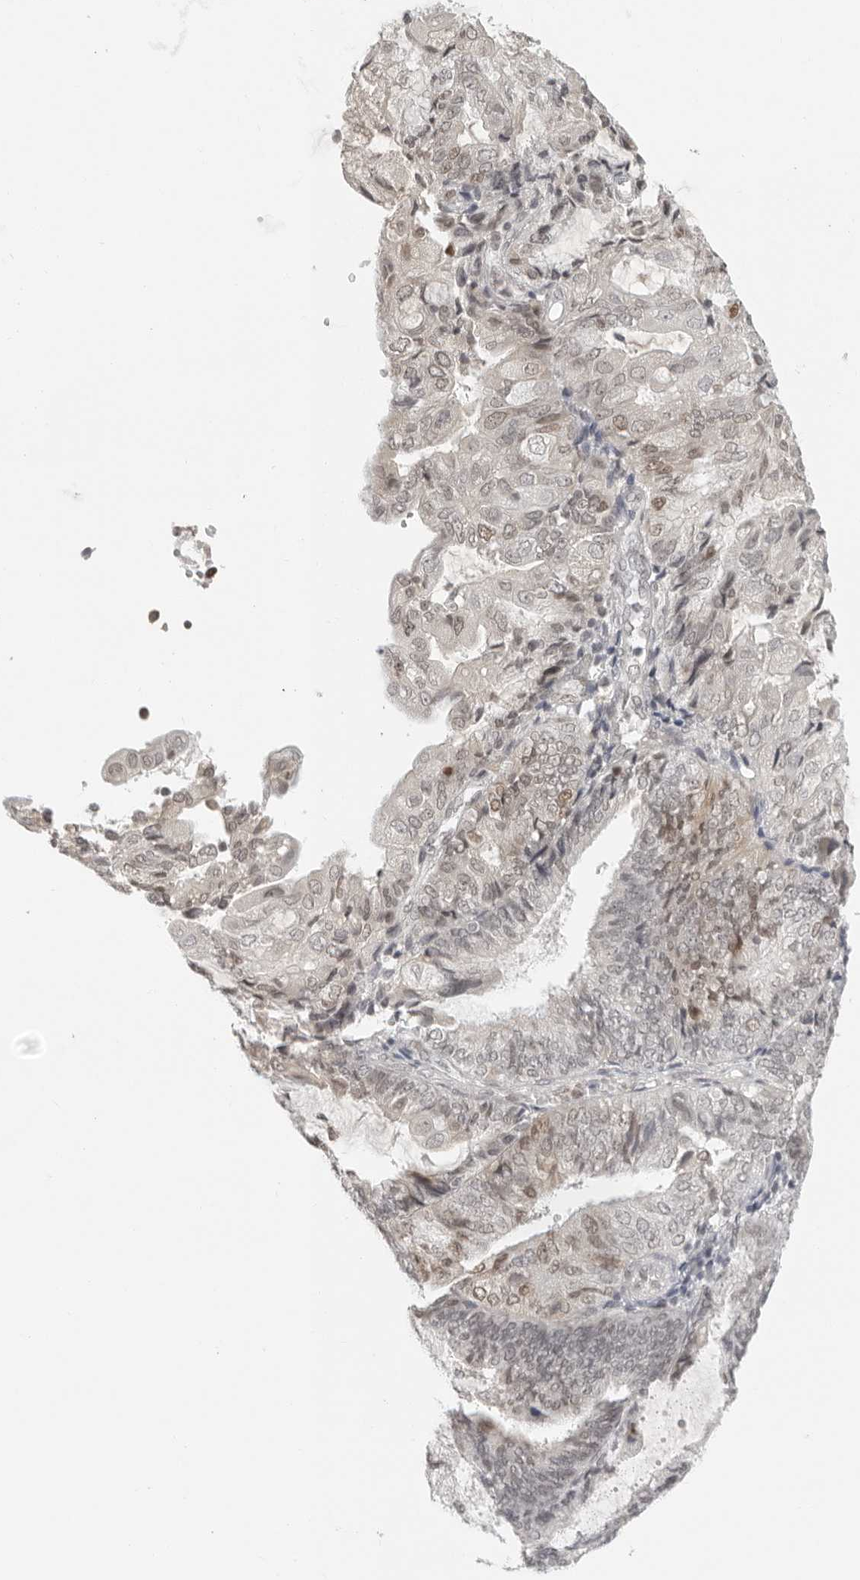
{"staining": {"intensity": "weak", "quantity": ">75%", "location": "nuclear"}, "tissue": "endometrial cancer", "cell_type": "Tumor cells", "image_type": "cancer", "snomed": [{"axis": "morphology", "description": "Adenocarcinoma, NOS"}, {"axis": "topography", "description": "Endometrium"}], "caption": "Tumor cells display low levels of weak nuclear expression in about >75% of cells in human endometrial adenocarcinoma.", "gene": "MSH6", "patient": {"sex": "female", "age": 81}}